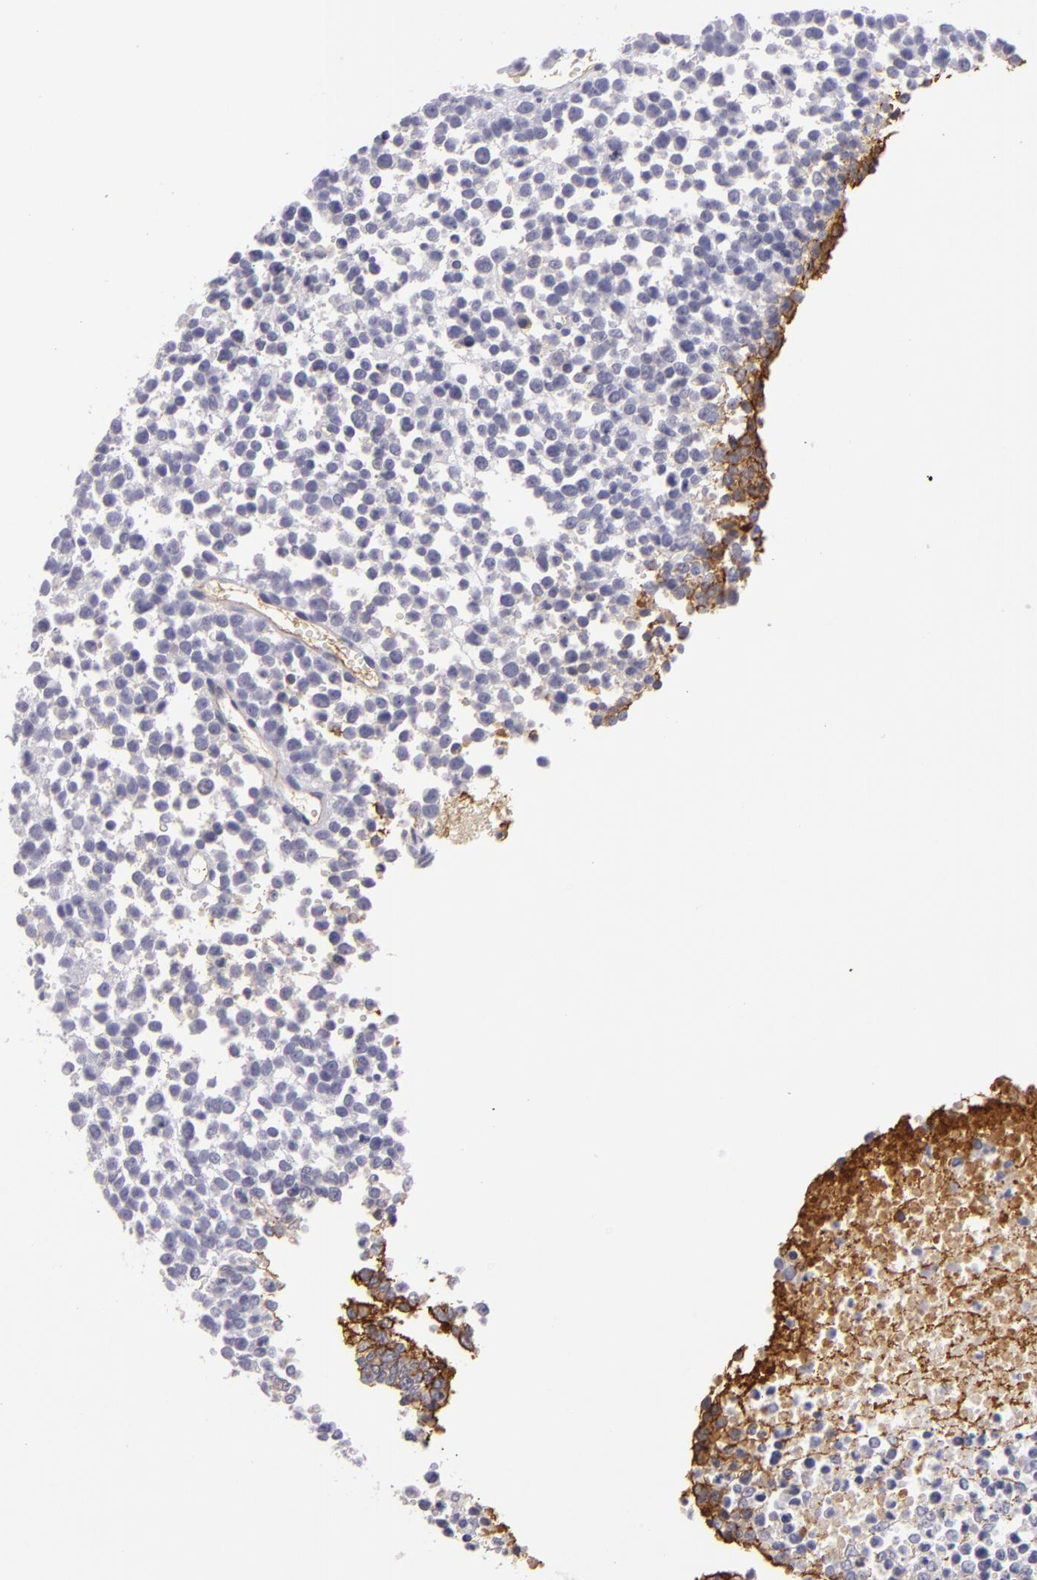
{"staining": {"intensity": "negative", "quantity": "none", "location": "none"}, "tissue": "glioma", "cell_type": "Tumor cells", "image_type": "cancer", "snomed": [{"axis": "morphology", "description": "Glioma, malignant, High grade"}, {"axis": "topography", "description": "Brain"}], "caption": "Immunohistochemistry (IHC) photomicrograph of neoplastic tissue: glioma stained with DAB (3,3'-diaminobenzidine) exhibits no significant protein expression in tumor cells. The staining is performed using DAB brown chromogen with nuclei counter-stained in using hematoxylin.", "gene": "CTNNB1", "patient": {"sex": "male", "age": 66}}